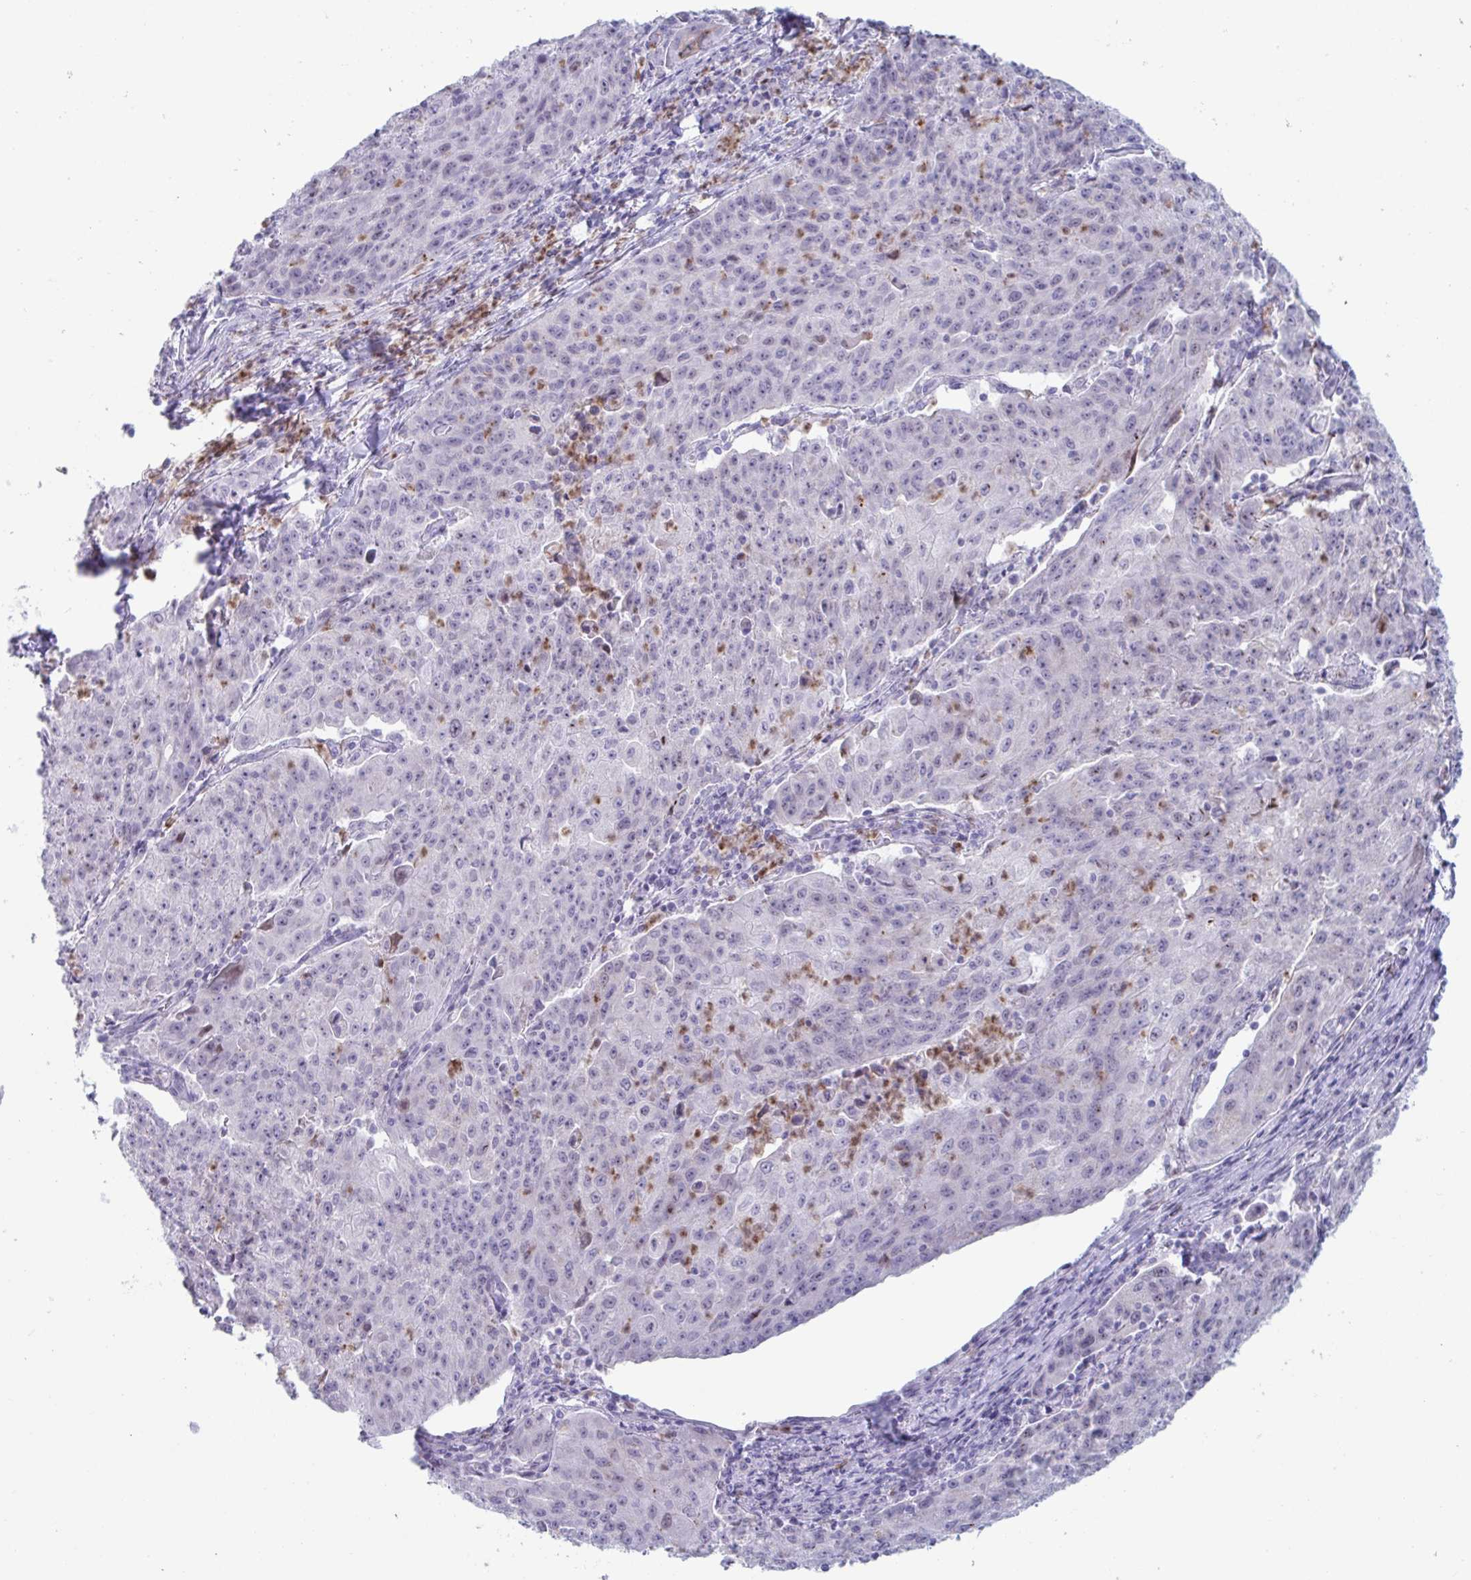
{"staining": {"intensity": "negative", "quantity": "none", "location": "none"}, "tissue": "lung cancer", "cell_type": "Tumor cells", "image_type": "cancer", "snomed": [{"axis": "morphology", "description": "Squamous cell carcinoma, NOS"}, {"axis": "morphology", "description": "Squamous cell carcinoma, metastatic, NOS"}, {"axis": "topography", "description": "Bronchus"}, {"axis": "topography", "description": "Lung"}], "caption": "The image shows no staining of tumor cells in lung cancer (squamous cell carcinoma).", "gene": "CYP4F11", "patient": {"sex": "male", "age": 62}}